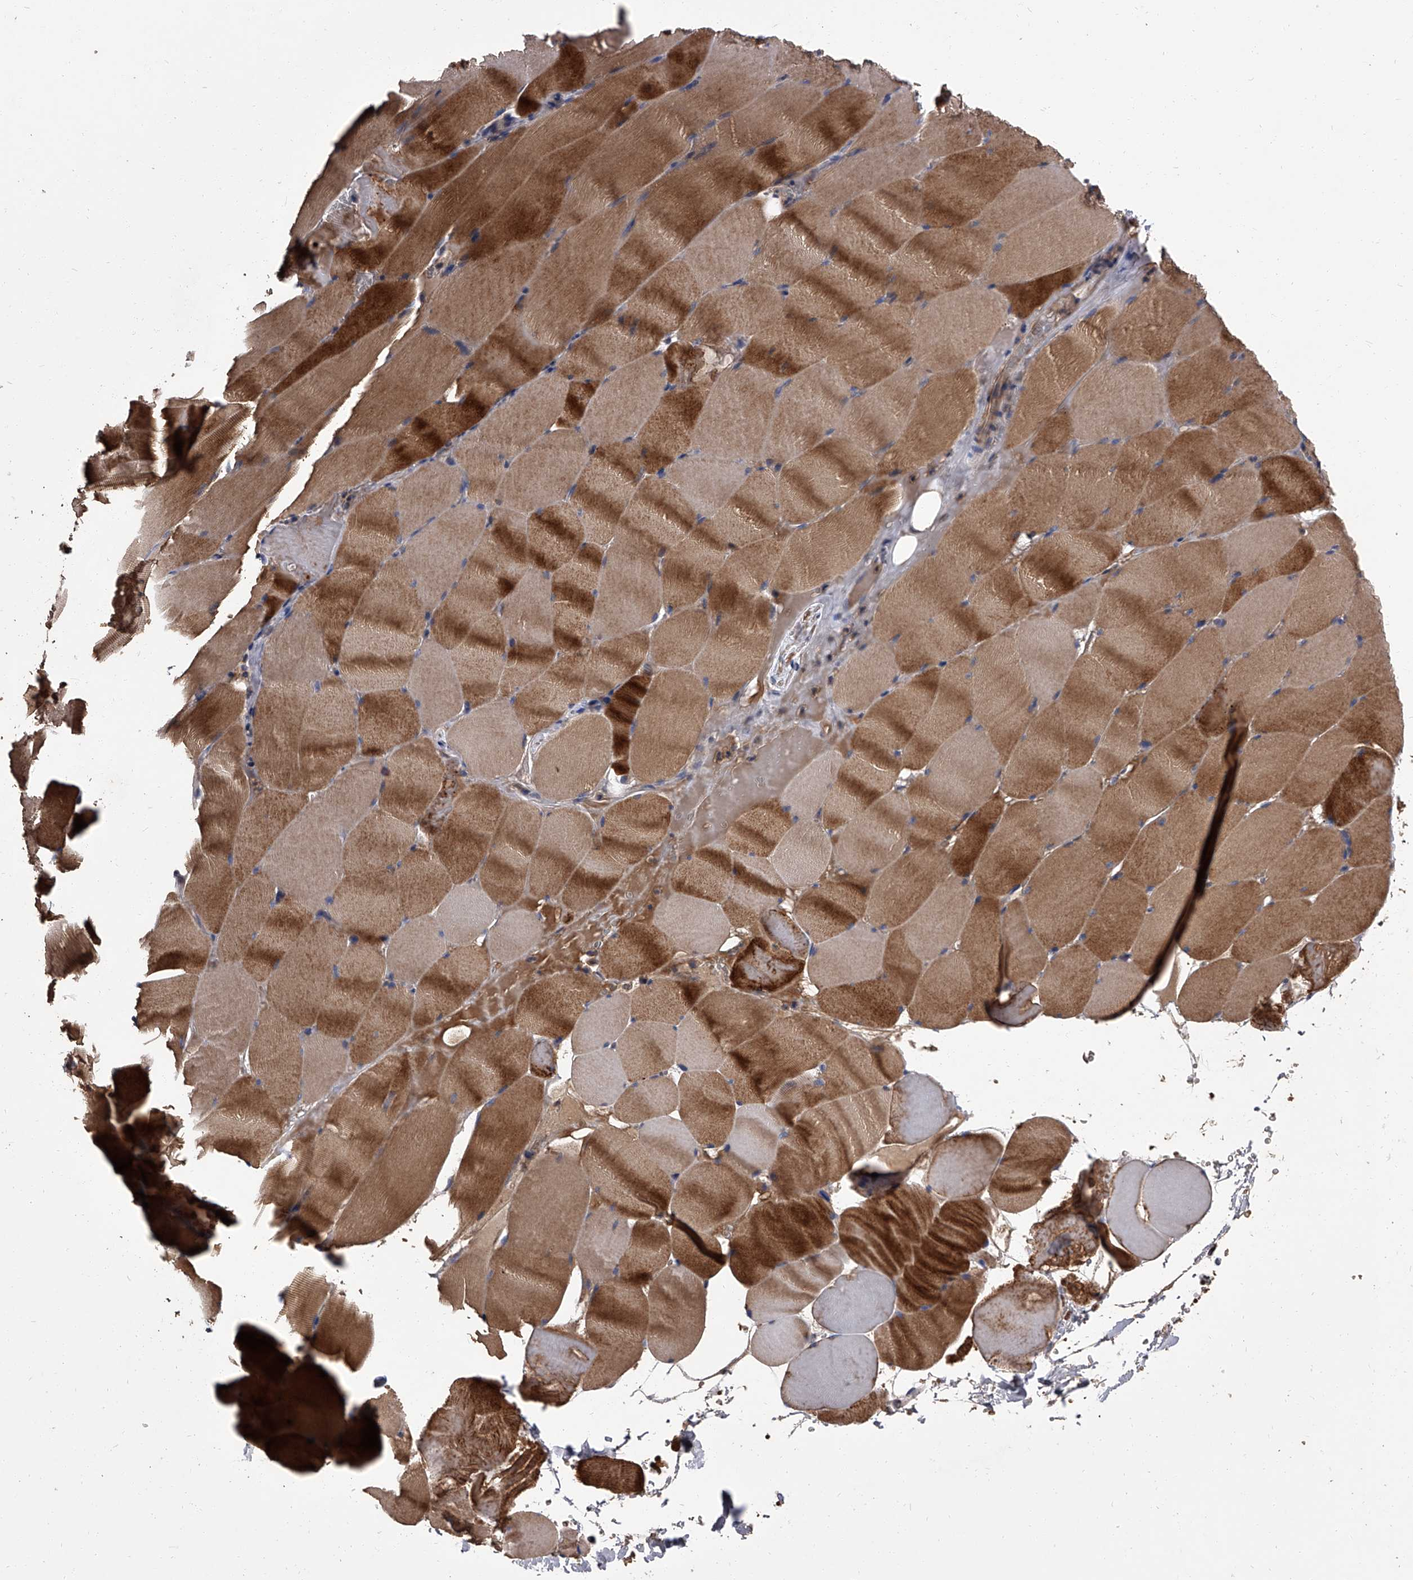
{"staining": {"intensity": "strong", "quantity": ">75%", "location": "cytoplasmic/membranous"}, "tissue": "skeletal muscle", "cell_type": "Myocytes", "image_type": "normal", "snomed": [{"axis": "morphology", "description": "Normal tissue, NOS"}, {"axis": "topography", "description": "Skeletal muscle"}], "caption": "Protein analysis of unremarkable skeletal muscle displays strong cytoplasmic/membranous staining in about >75% of myocytes. (DAB (3,3'-diaminobenzidine) IHC with brightfield microscopy, high magnification).", "gene": "STK36", "patient": {"sex": "male", "age": 62}}